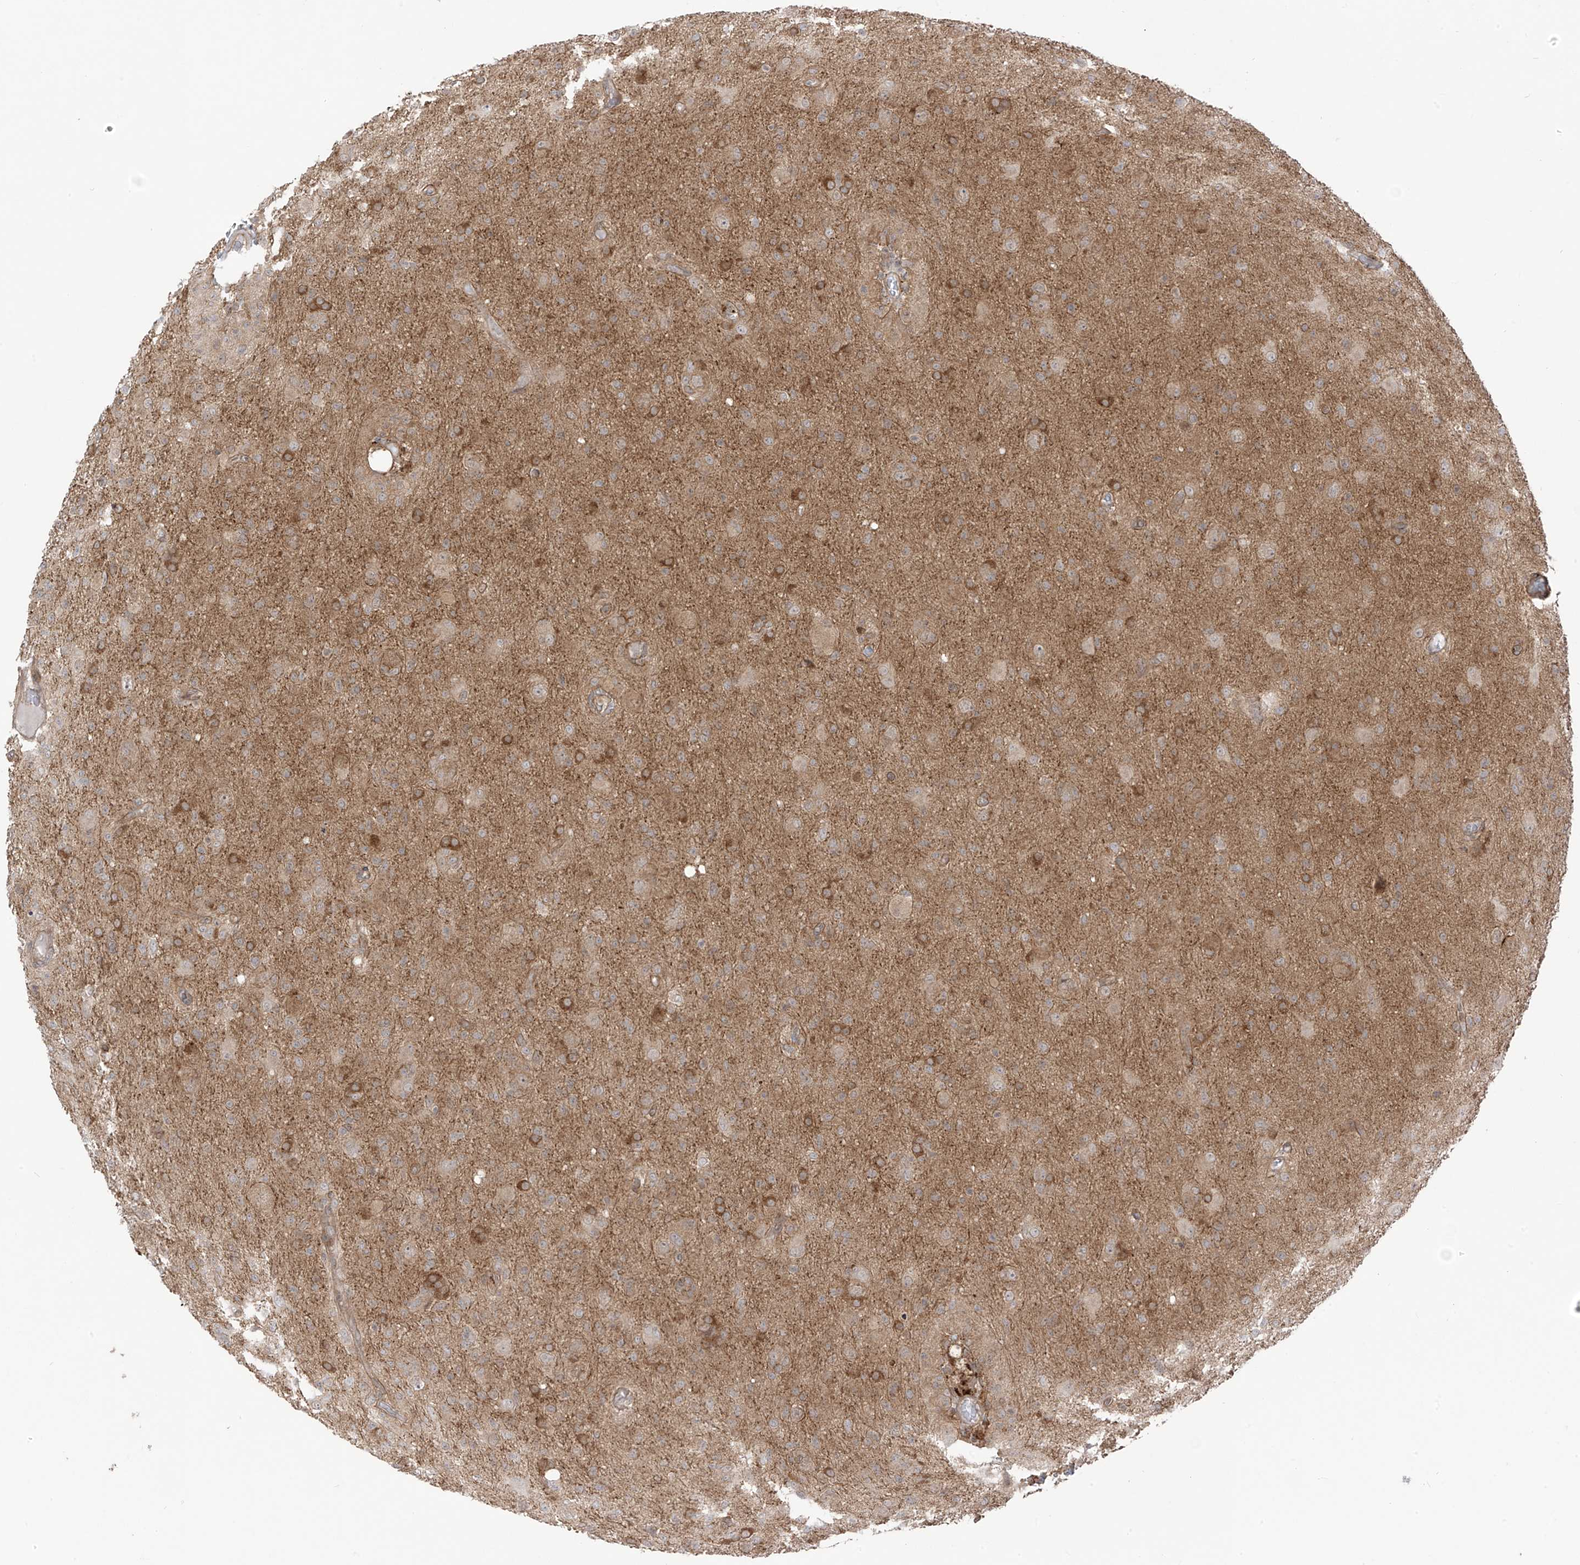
{"staining": {"intensity": "moderate", "quantity": "<25%", "location": "cytoplasmic/membranous"}, "tissue": "glioma", "cell_type": "Tumor cells", "image_type": "cancer", "snomed": [{"axis": "morphology", "description": "Glioma, malignant, High grade"}, {"axis": "topography", "description": "Brain"}], "caption": "DAB (3,3'-diaminobenzidine) immunohistochemical staining of human glioma shows moderate cytoplasmic/membranous protein positivity in about <25% of tumor cells.", "gene": "PDE11A", "patient": {"sex": "female", "age": 57}}